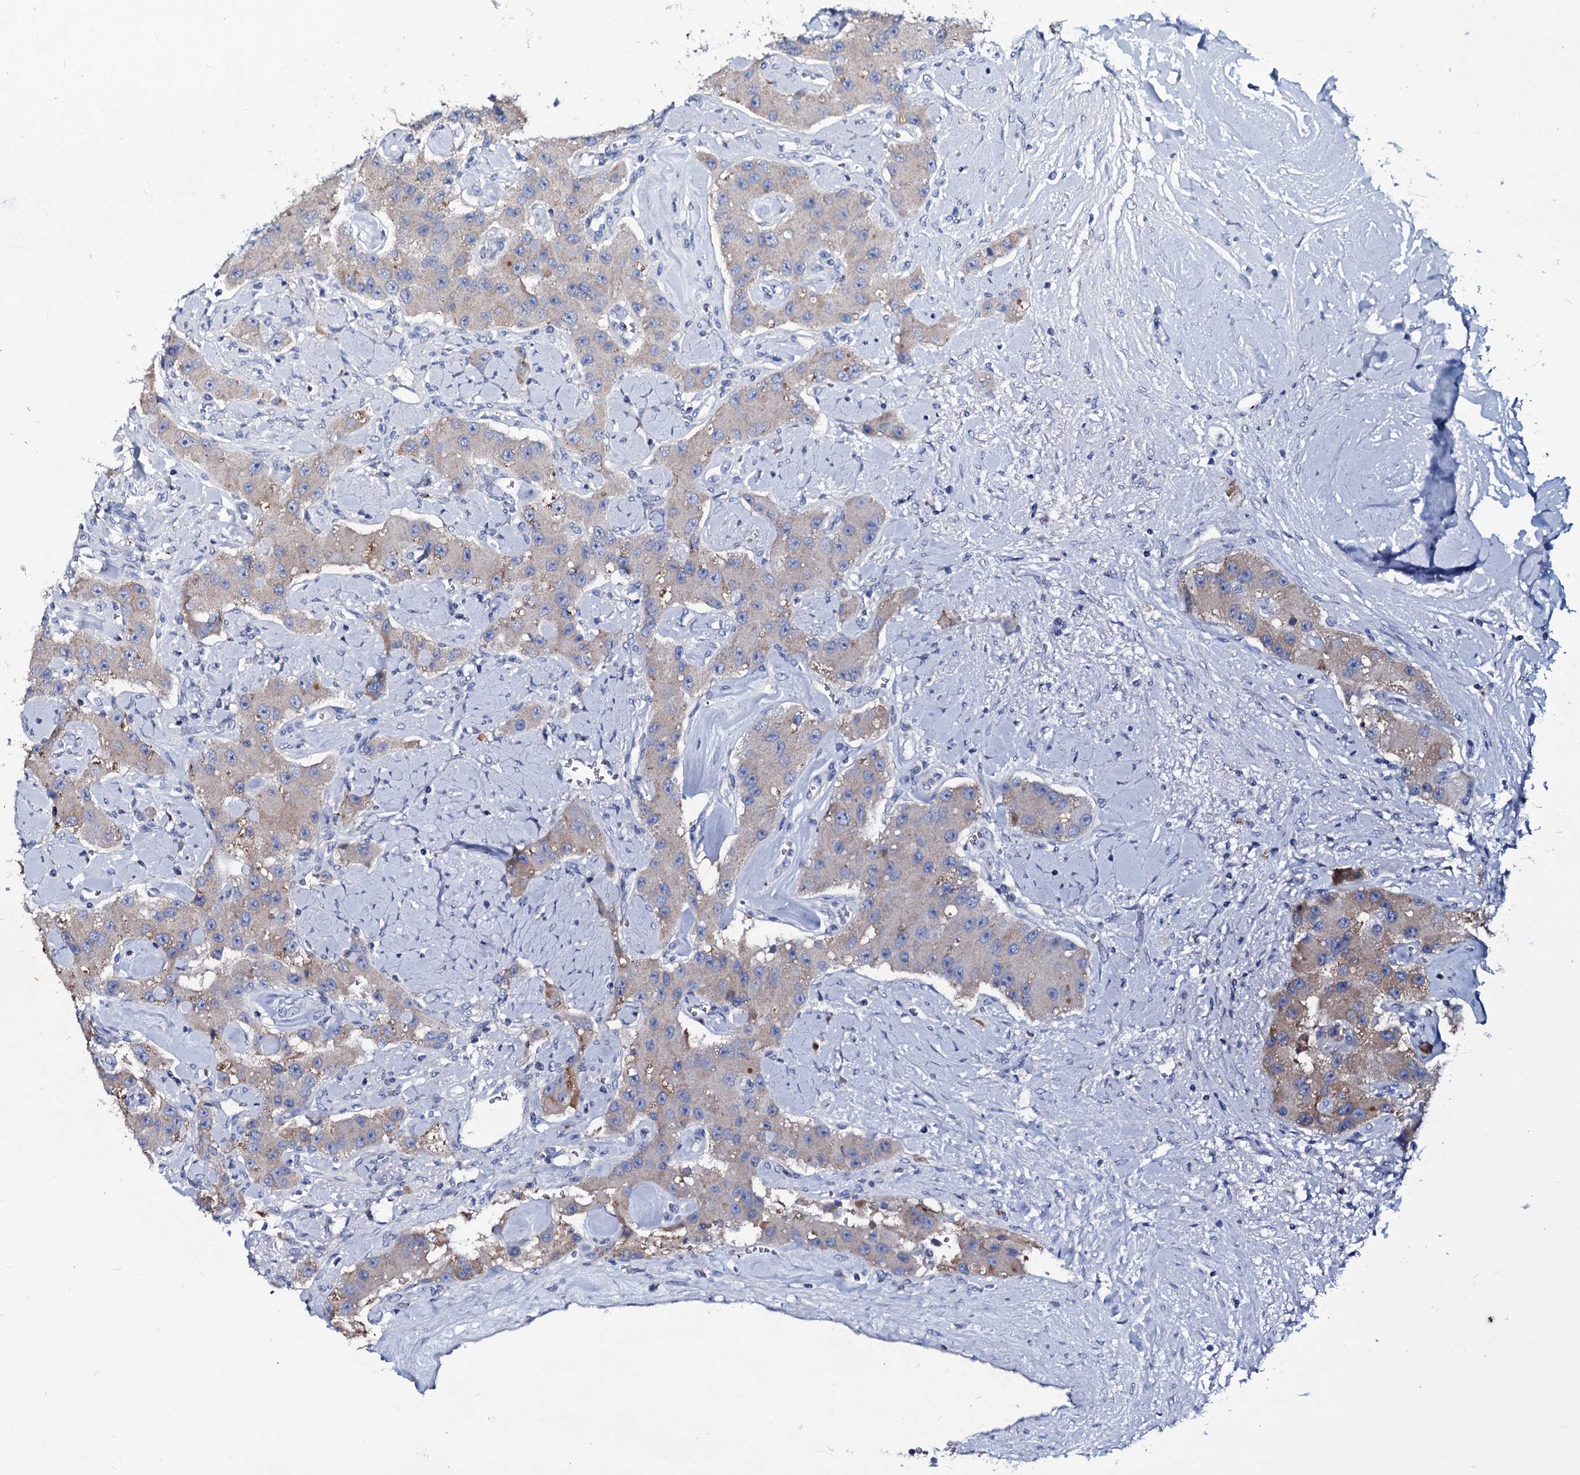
{"staining": {"intensity": "weak", "quantity": "<25%", "location": "cytoplasmic/membranous"}, "tissue": "carcinoid", "cell_type": "Tumor cells", "image_type": "cancer", "snomed": [{"axis": "morphology", "description": "Carcinoid, malignant, NOS"}, {"axis": "topography", "description": "Pancreas"}], "caption": "Immunohistochemical staining of carcinoid reveals no significant staining in tumor cells.", "gene": "TPGS2", "patient": {"sex": "male", "age": 41}}